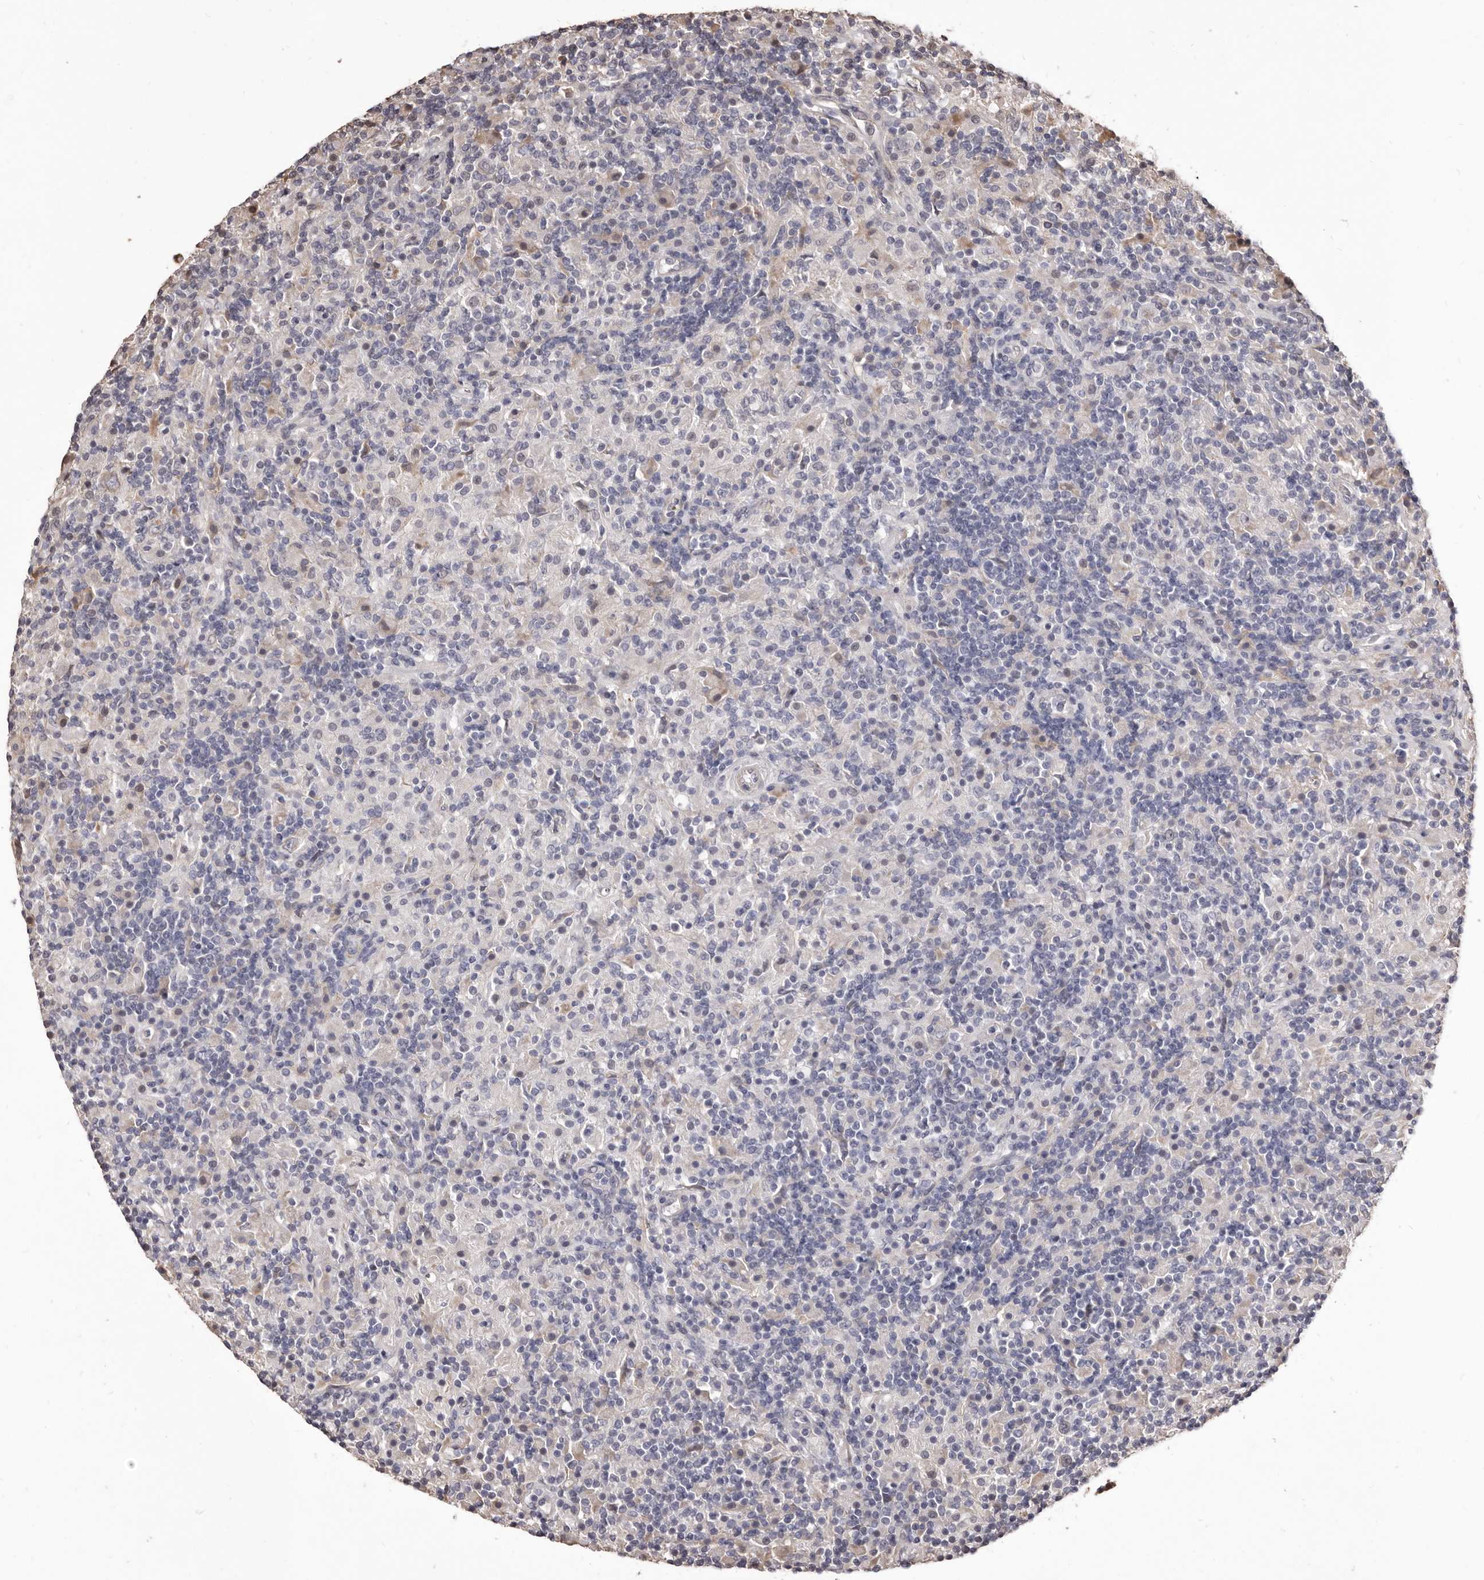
{"staining": {"intensity": "negative", "quantity": "none", "location": "none"}, "tissue": "lymphoma", "cell_type": "Tumor cells", "image_type": "cancer", "snomed": [{"axis": "morphology", "description": "Hodgkin's disease, NOS"}, {"axis": "topography", "description": "Lymph node"}], "caption": "Immunohistochemical staining of lymphoma shows no significant staining in tumor cells. (Stains: DAB immunohistochemistry with hematoxylin counter stain, Microscopy: brightfield microscopy at high magnification).", "gene": "ALPK1", "patient": {"sex": "male", "age": 70}}